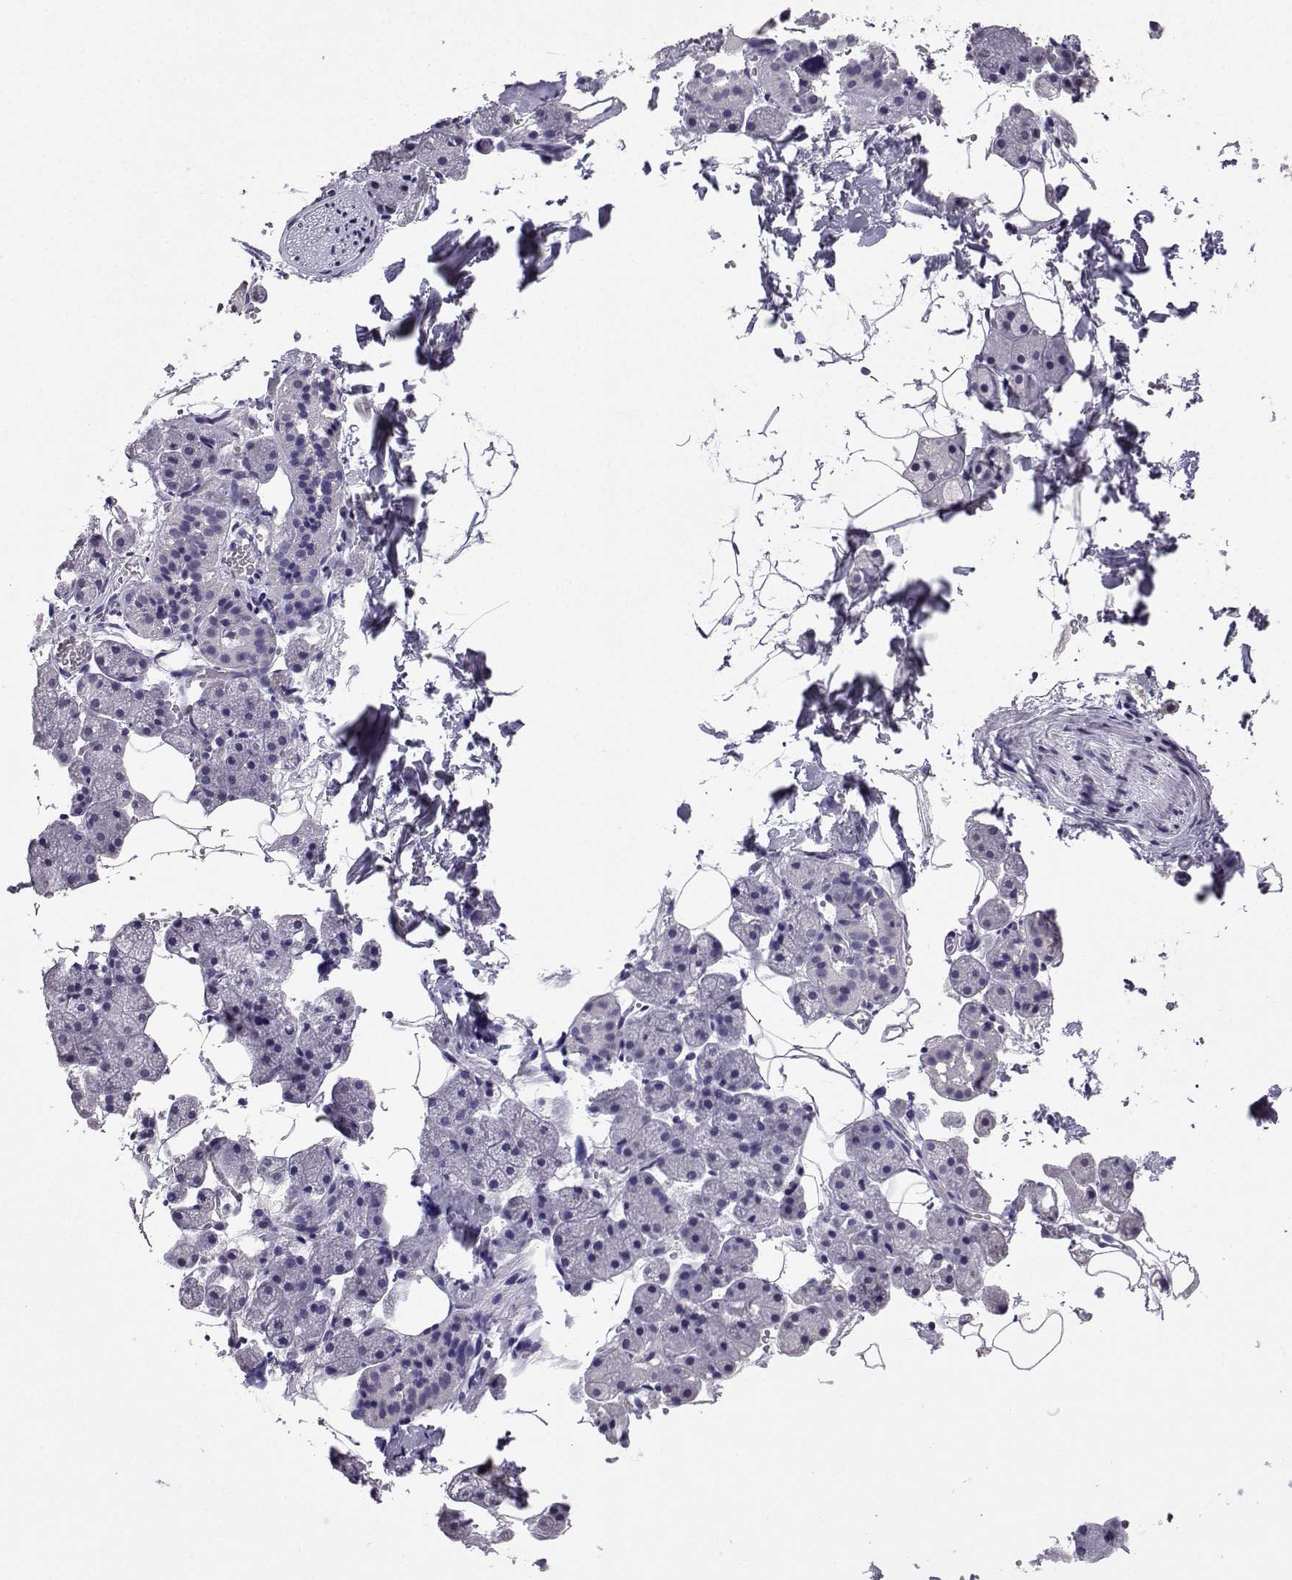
{"staining": {"intensity": "negative", "quantity": "none", "location": "none"}, "tissue": "salivary gland", "cell_type": "Glandular cells", "image_type": "normal", "snomed": [{"axis": "morphology", "description": "Normal tissue, NOS"}, {"axis": "topography", "description": "Salivary gland"}], "caption": "Normal salivary gland was stained to show a protein in brown. There is no significant staining in glandular cells.", "gene": "SPAG11A", "patient": {"sex": "male", "age": 38}}